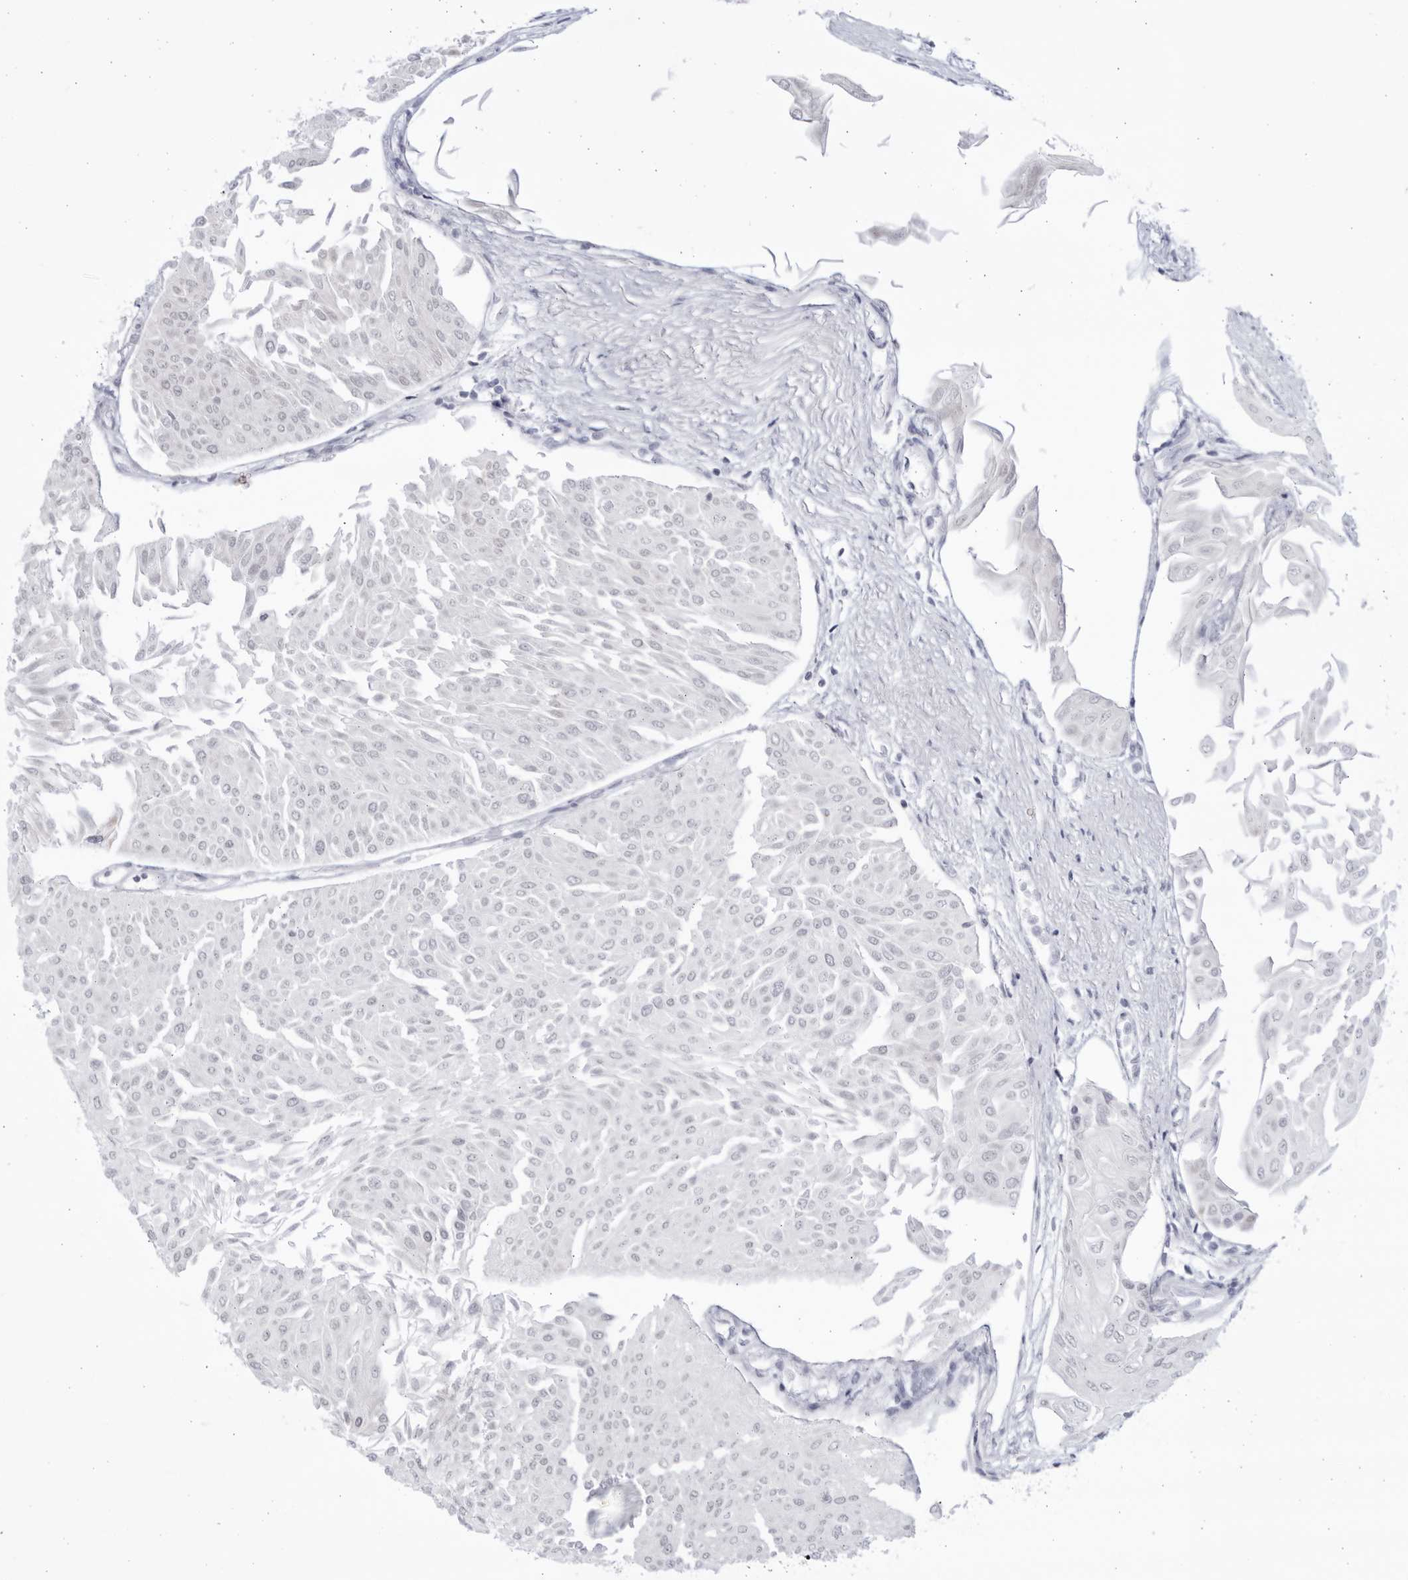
{"staining": {"intensity": "negative", "quantity": "none", "location": "none"}, "tissue": "urothelial cancer", "cell_type": "Tumor cells", "image_type": "cancer", "snomed": [{"axis": "morphology", "description": "Urothelial carcinoma, Low grade"}, {"axis": "topography", "description": "Urinary bladder"}], "caption": "IHC micrograph of urothelial cancer stained for a protein (brown), which exhibits no positivity in tumor cells.", "gene": "CCDC181", "patient": {"sex": "male", "age": 67}}